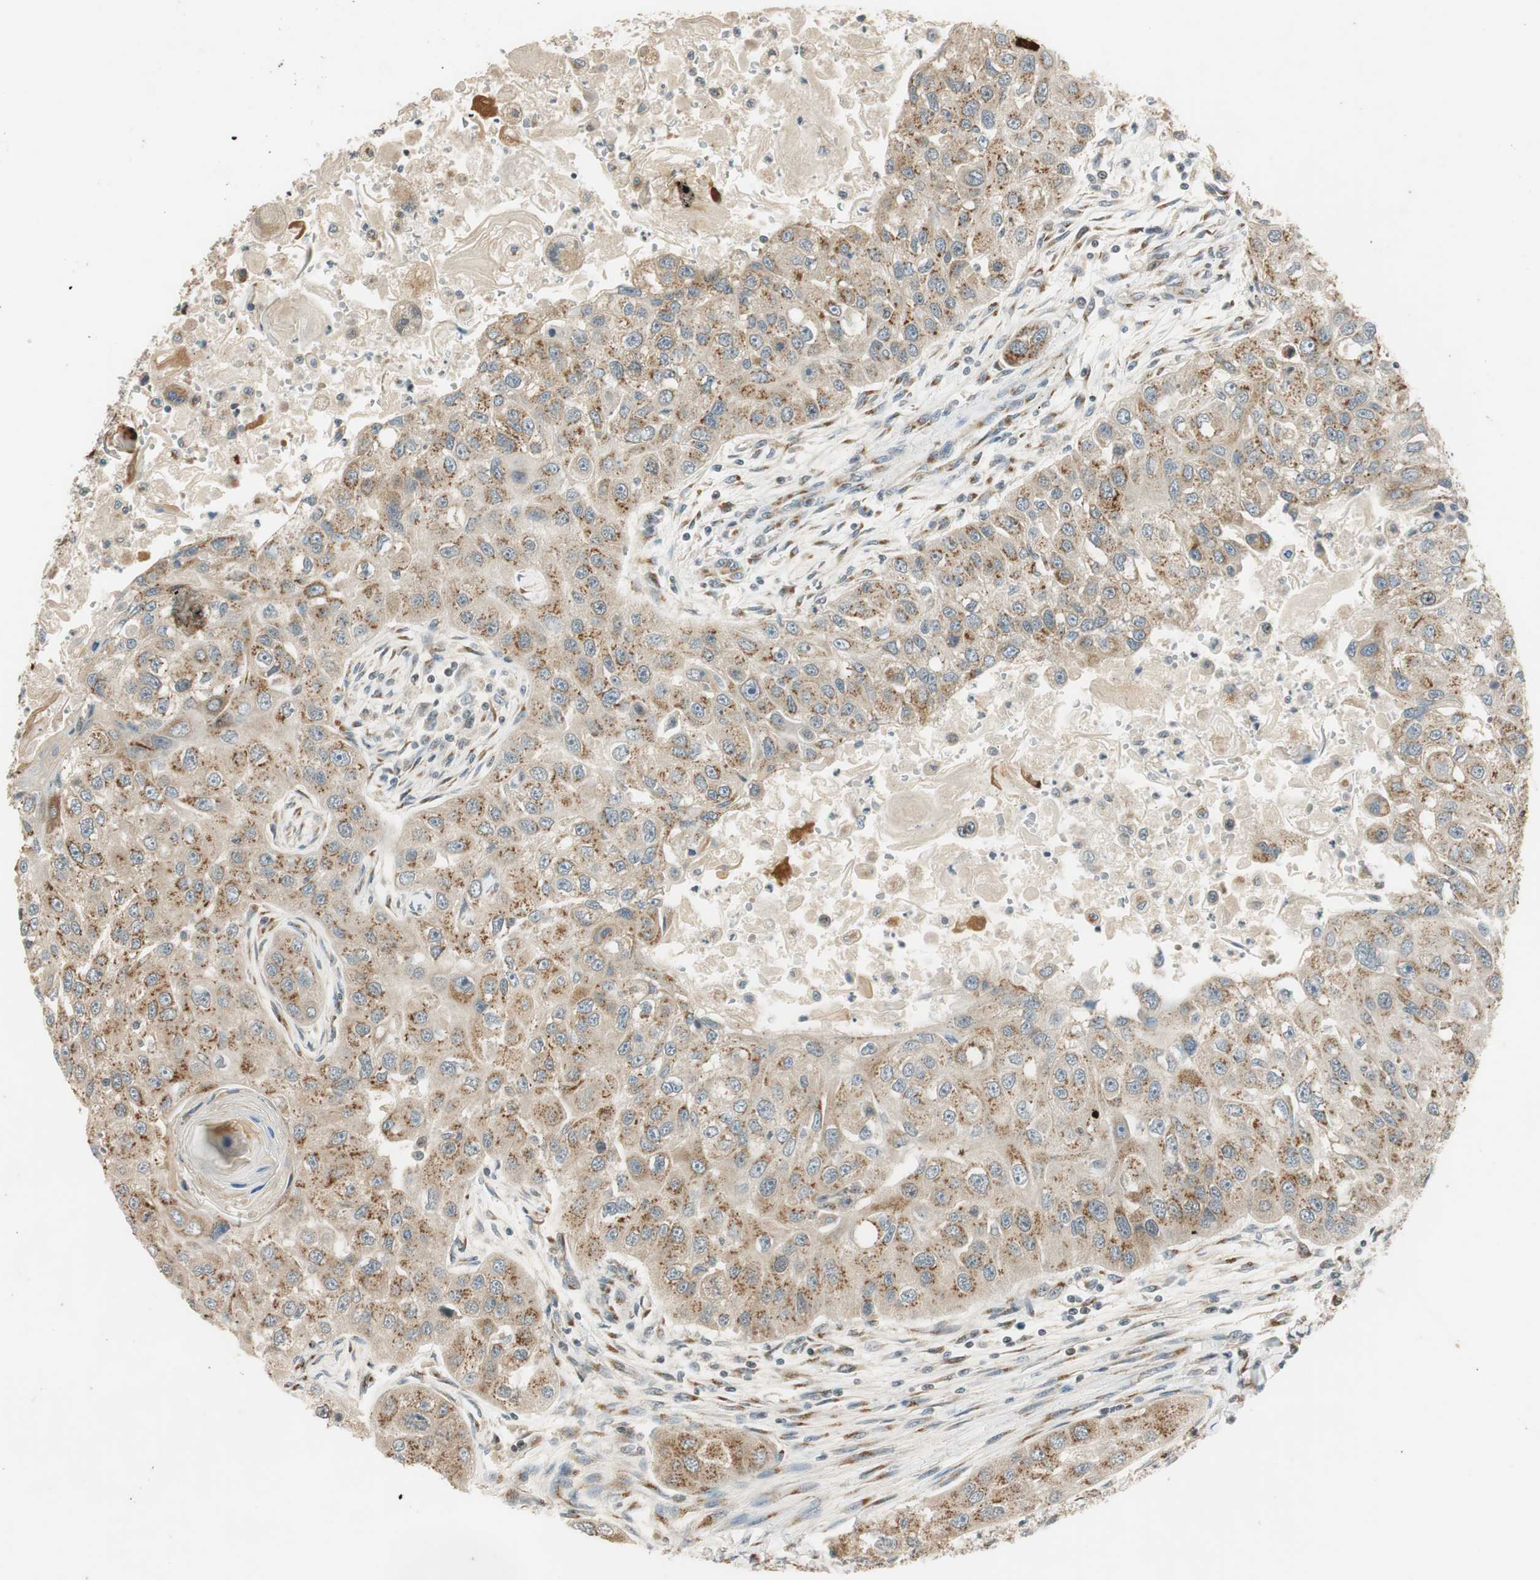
{"staining": {"intensity": "weak", "quantity": ">75%", "location": "cytoplasmic/membranous"}, "tissue": "head and neck cancer", "cell_type": "Tumor cells", "image_type": "cancer", "snomed": [{"axis": "morphology", "description": "Normal tissue, NOS"}, {"axis": "morphology", "description": "Squamous cell carcinoma, NOS"}, {"axis": "topography", "description": "Skeletal muscle"}, {"axis": "topography", "description": "Head-Neck"}], "caption": "About >75% of tumor cells in head and neck squamous cell carcinoma reveal weak cytoplasmic/membranous protein staining as visualized by brown immunohistochemical staining.", "gene": "NEO1", "patient": {"sex": "male", "age": 51}}